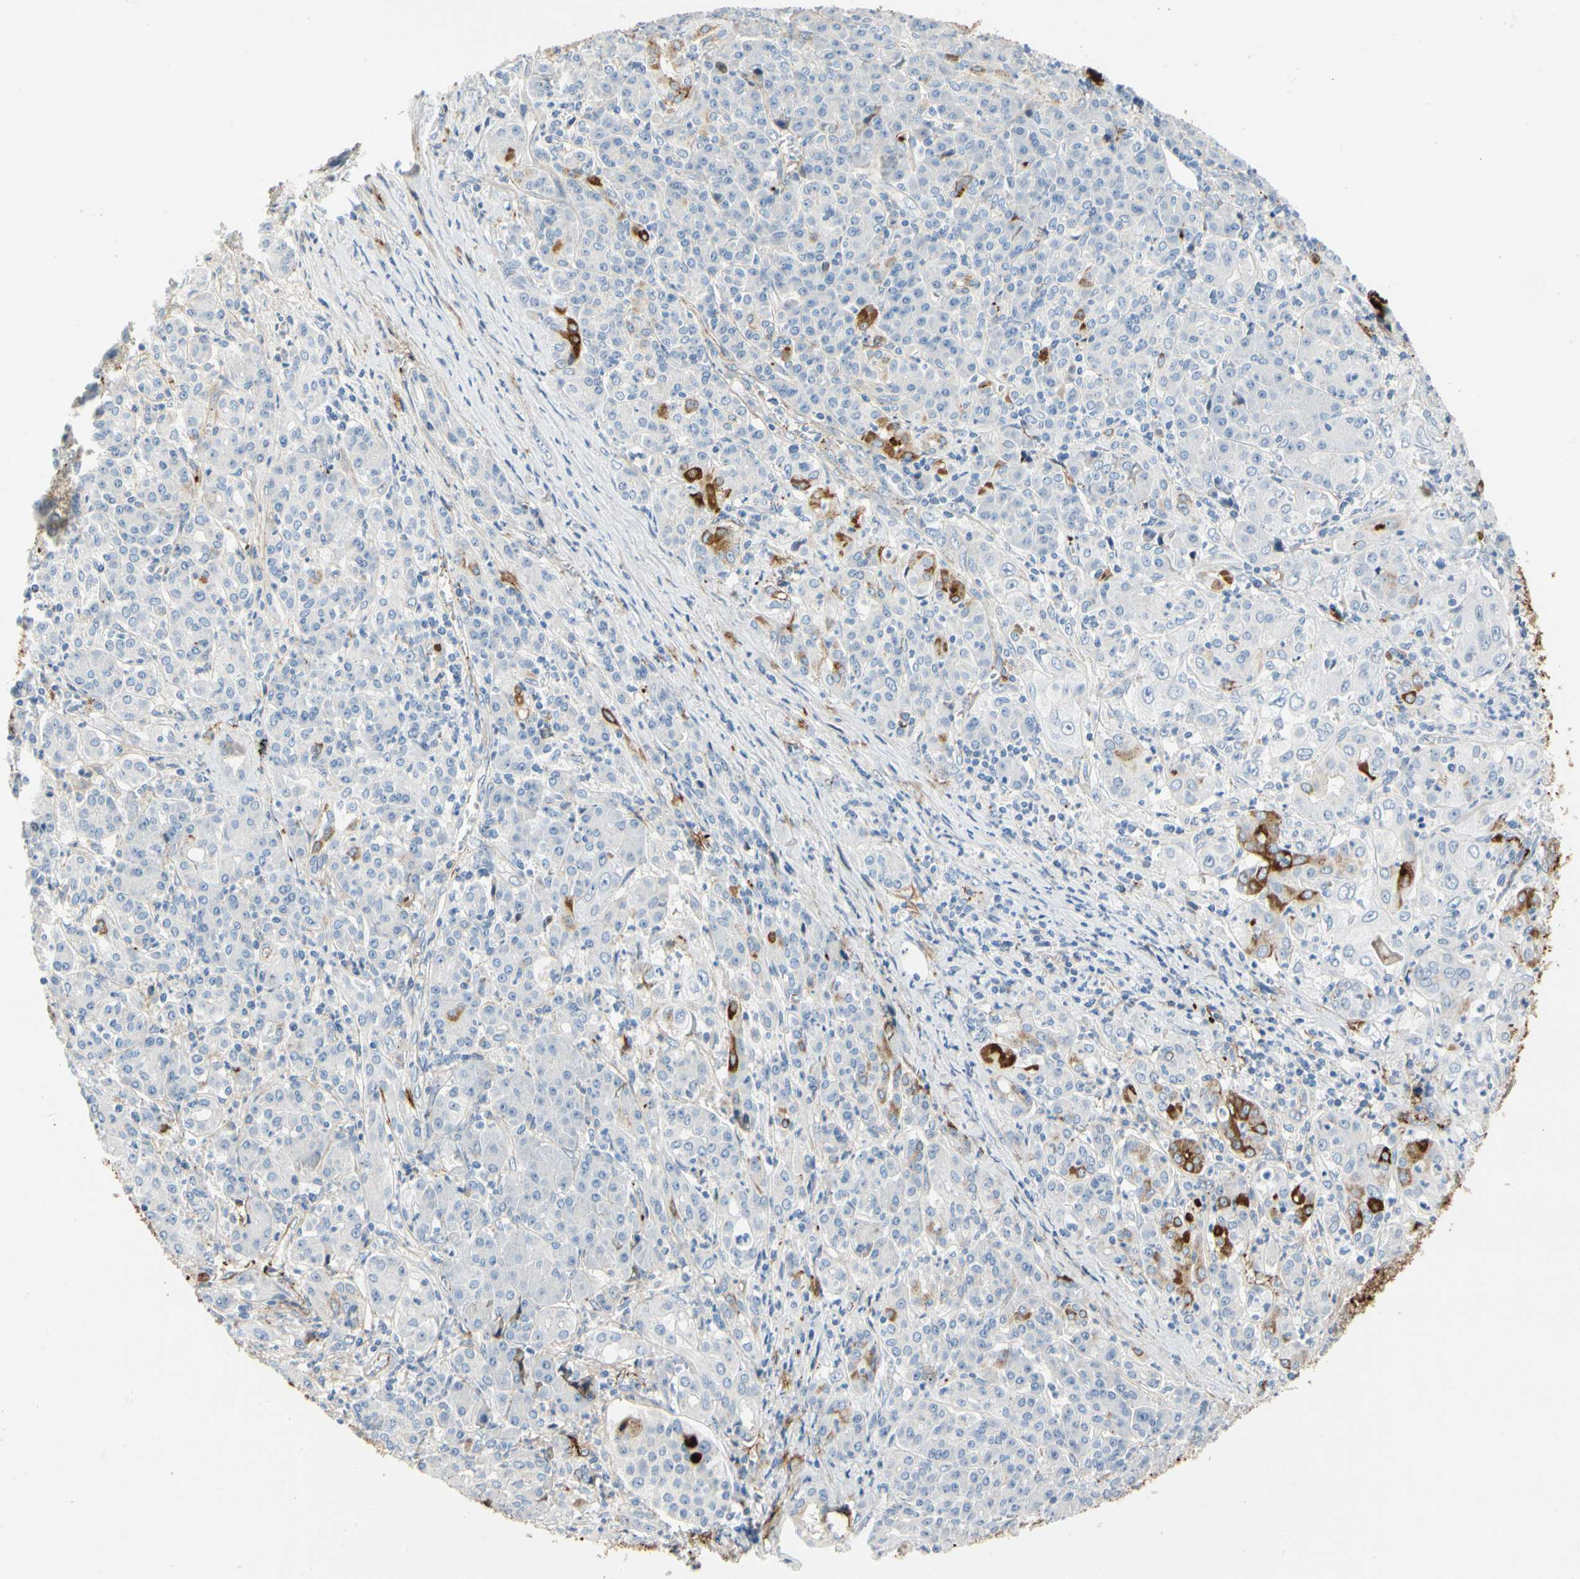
{"staining": {"intensity": "negative", "quantity": "none", "location": "none"}, "tissue": "pancreatic cancer", "cell_type": "Tumor cells", "image_type": "cancer", "snomed": [{"axis": "morphology", "description": "Adenocarcinoma, NOS"}, {"axis": "topography", "description": "Pancreas"}], "caption": "Immunohistochemistry of adenocarcinoma (pancreatic) displays no staining in tumor cells.", "gene": "FGB", "patient": {"sex": "male", "age": 70}}